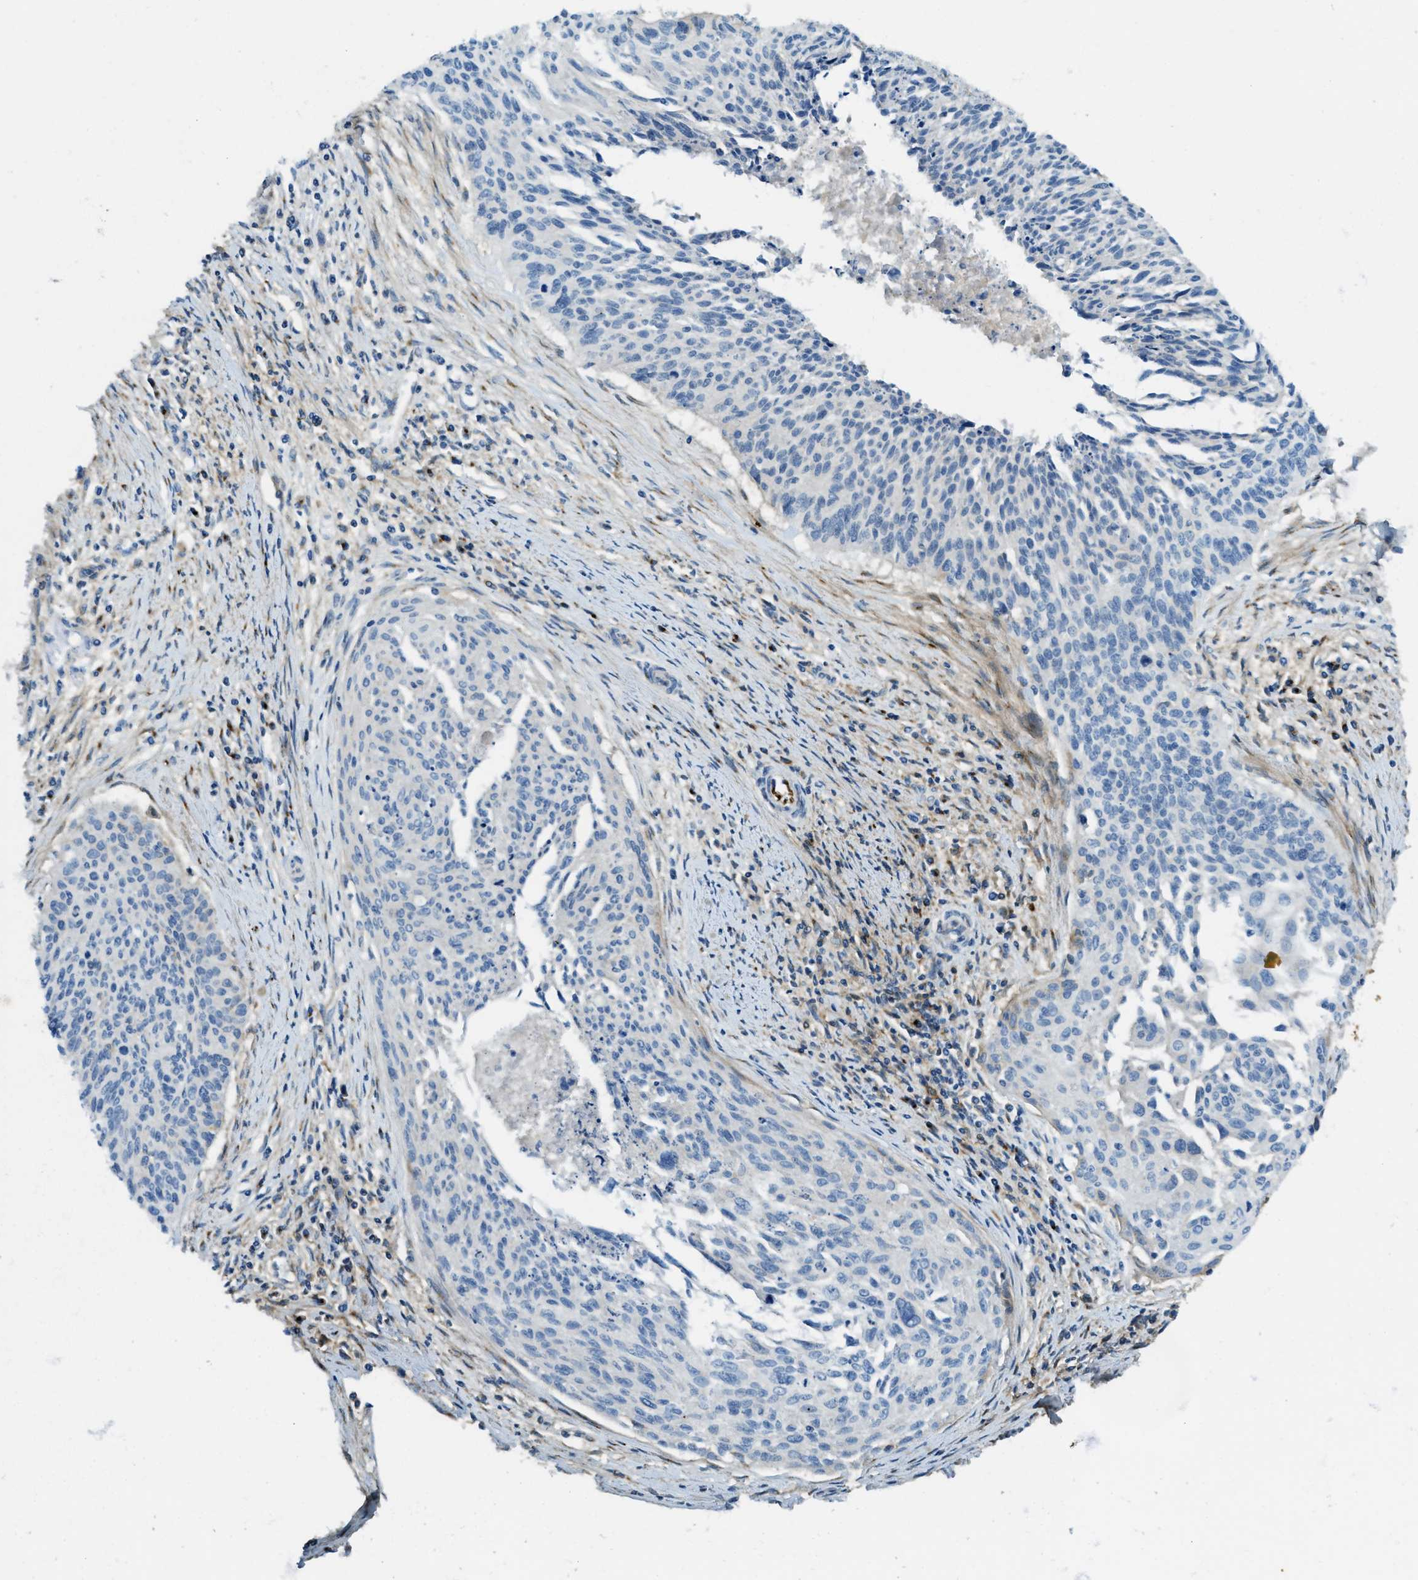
{"staining": {"intensity": "weak", "quantity": "<25%", "location": "cytoplasmic/membranous"}, "tissue": "cervical cancer", "cell_type": "Tumor cells", "image_type": "cancer", "snomed": [{"axis": "morphology", "description": "Squamous cell carcinoma, NOS"}, {"axis": "topography", "description": "Cervix"}], "caption": "Immunohistochemistry (IHC) image of neoplastic tissue: human cervical cancer stained with DAB reveals no significant protein staining in tumor cells.", "gene": "TRIM59", "patient": {"sex": "female", "age": 55}}